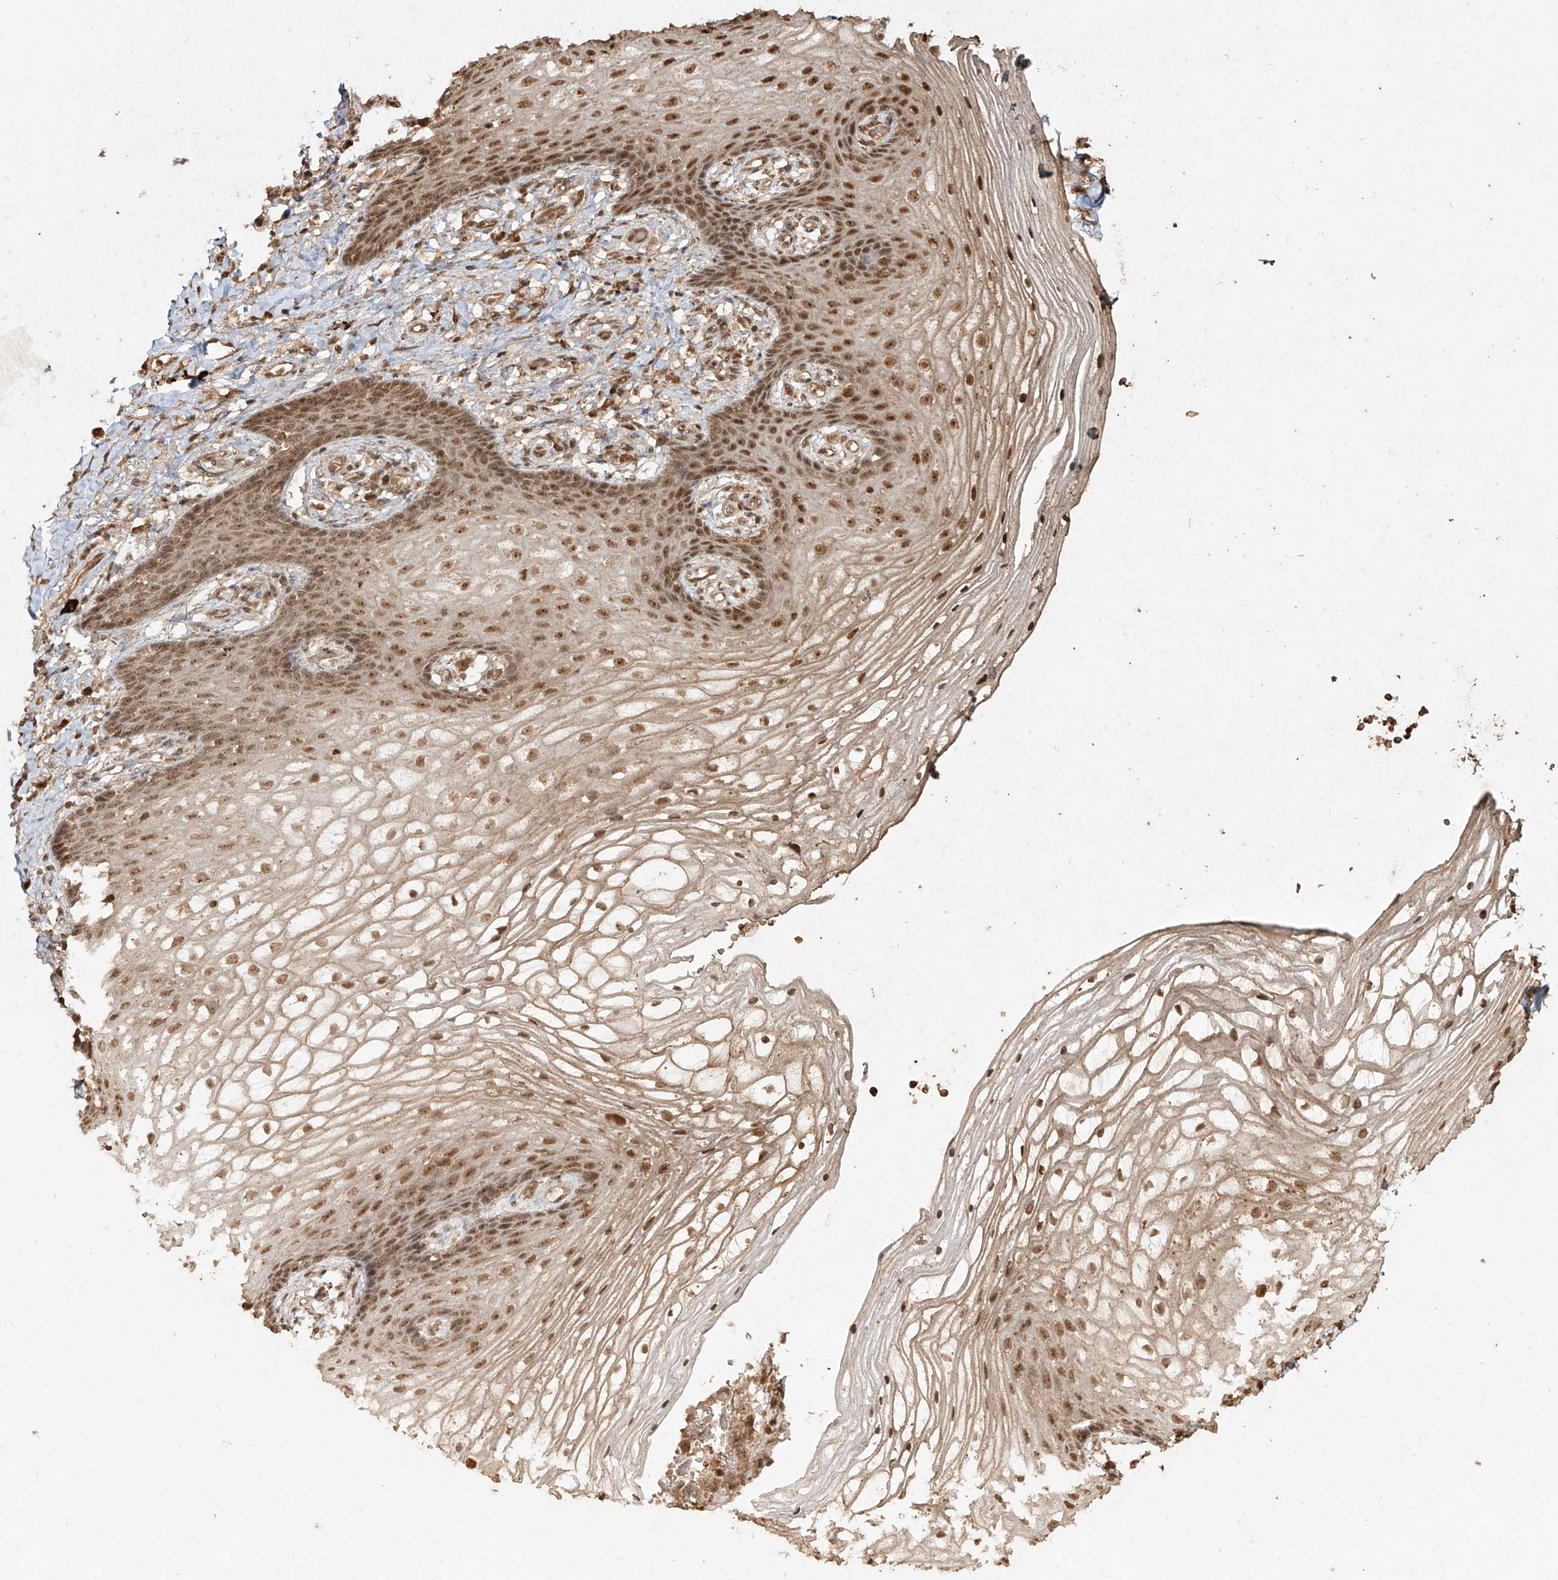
{"staining": {"intensity": "moderate", "quantity": ">75%", "location": "nuclear"}, "tissue": "vagina", "cell_type": "Squamous epithelial cells", "image_type": "normal", "snomed": [{"axis": "morphology", "description": "Normal tissue, NOS"}, {"axis": "topography", "description": "Vagina"}], "caption": "Immunohistochemical staining of unremarkable vagina exhibits moderate nuclear protein expression in about >75% of squamous epithelial cells.", "gene": "UBE2K", "patient": {"sex": "female", "age": 60}}